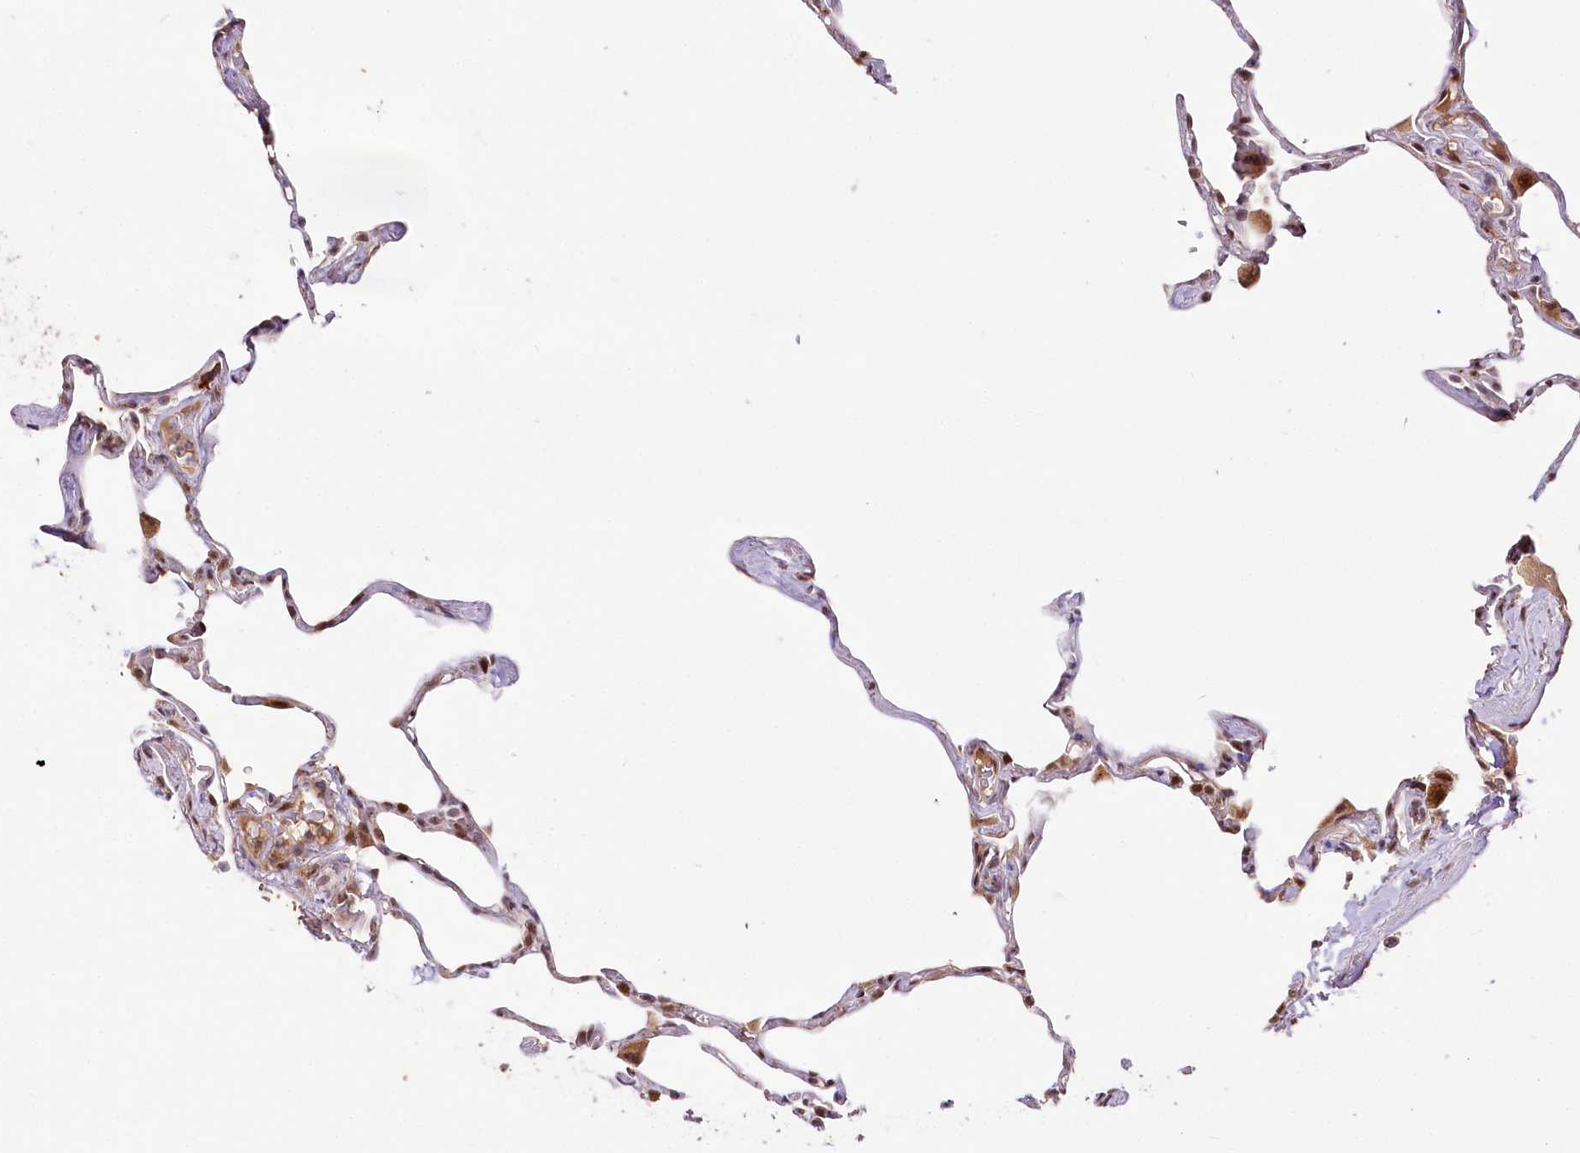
{"staining": {"intensity": "moderate", "quantity": ">75%", "location": "nuclear"}, "tissue": "lung", "cell_type": "Alveolar cells", "image_type": "normal", "snomed": [{"axis": "morphology", "description": "Normal tissue, NOS"}, {"axis": "topography", "description": "Lung"}], "caption": "Lung stained with immunohistochemistry demonstrates moderate nuclear staining in about >75% of alveolar cells.", "gene": "DMP1", "patient": {"sex": "male", "age": 65}}